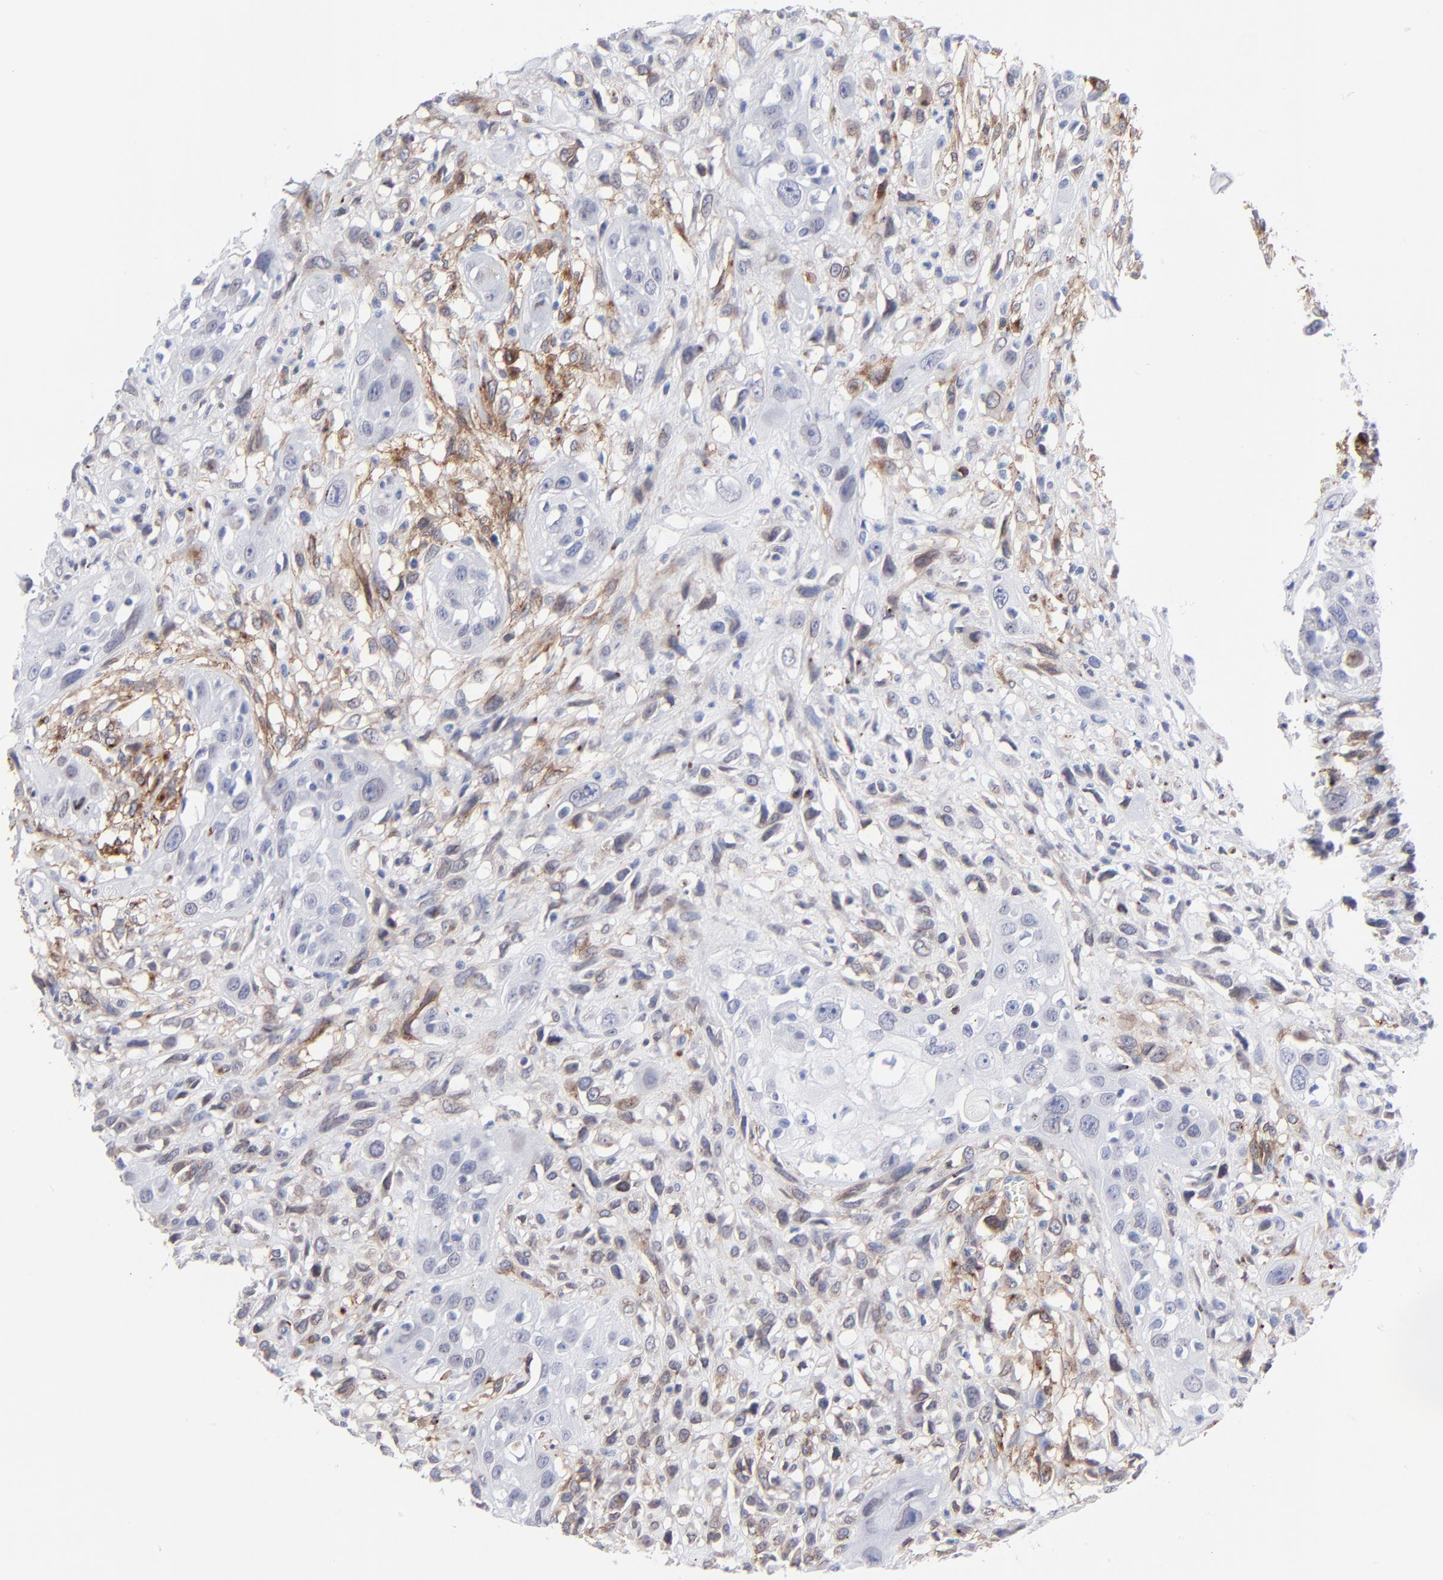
{"staining": {"intensity": "moderate", "quantity": "<25%", "location": "cytoplasmic/membranous,nuclear"}, "tissue": "head and neck cancer", "cell_type": "Tumor cells", "image_type": "cancer", "snomed": [{"axis": "morphology", "description": "Necrosis, NOS"}, {"axis": "morphology", "description": "Neoplasm, malignant, NOS"}, {"axis": "topography", "description": "Salivary gland"}, {"axis": "topography", "description": "Head-Neck"}], "caption": "Immunohistochemical staining of neoplasm (malignant) (head and neck) demonstrates low levels of moderate cytoplasmic/membranous and nuclear expression in about <25% of tumor cells.", "gene": "PDGFRB", "patient": {"sex": "male", "age": 43}}